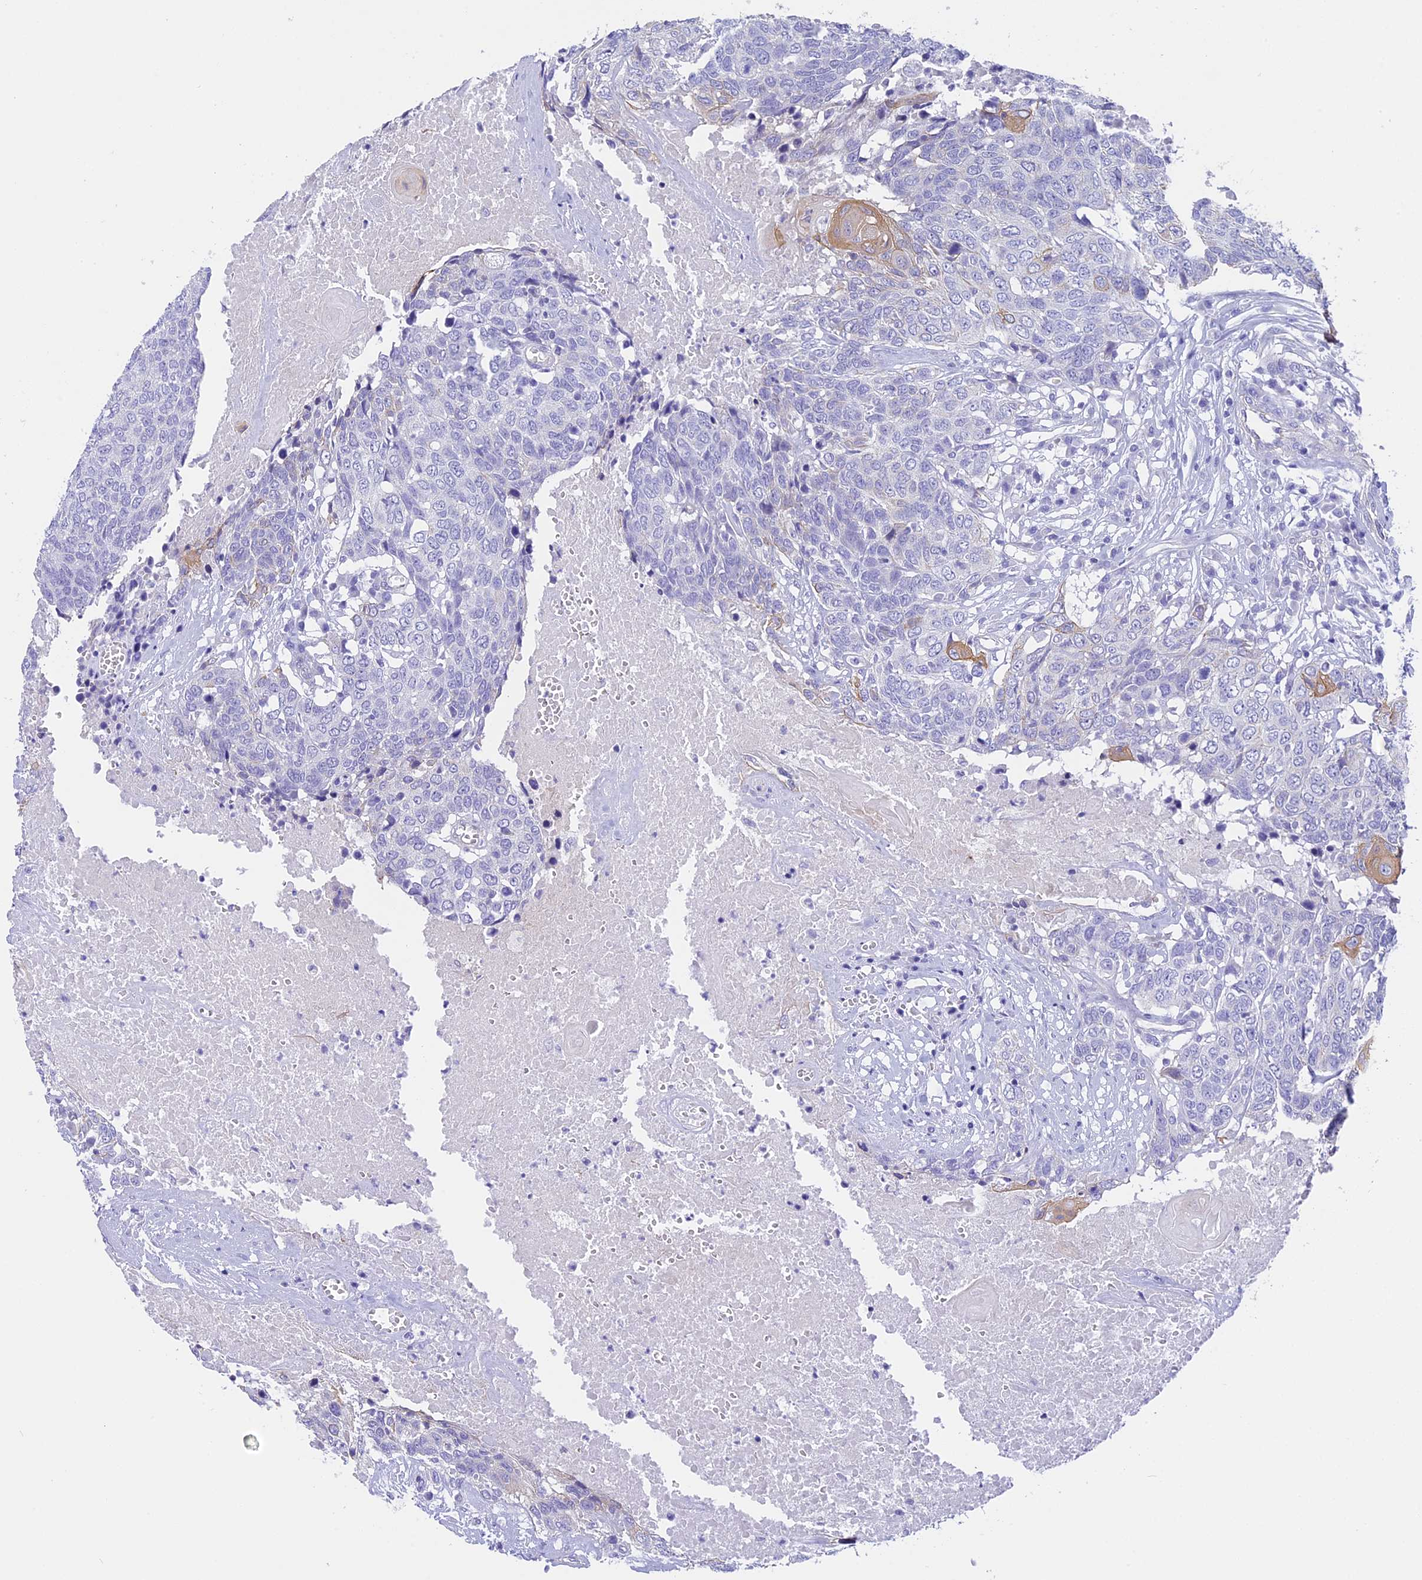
{"staining": {"intensity": "moderate", "quantity": "<25%", "location": "cytoplasmic/membranous"}, "tissue": "head and neck cancer", "cell_type": "Tumor cells", "image_type": "cancer", "snomed": [{"axis": "morphology", "description": "Squamous cell carcinoma, NOS"}, {"axis": "topography", "description": "Head-Neck"}], "caption": "This is an image of immunohistochemistry (IHC) staining of squamous cell carcinoma (head and neck), which shows moderate positivity in the cytoplasmic/membranous of tumor cells.", "gene": "TACSTD2", "patient": {"sex": "male", "age": 66}}